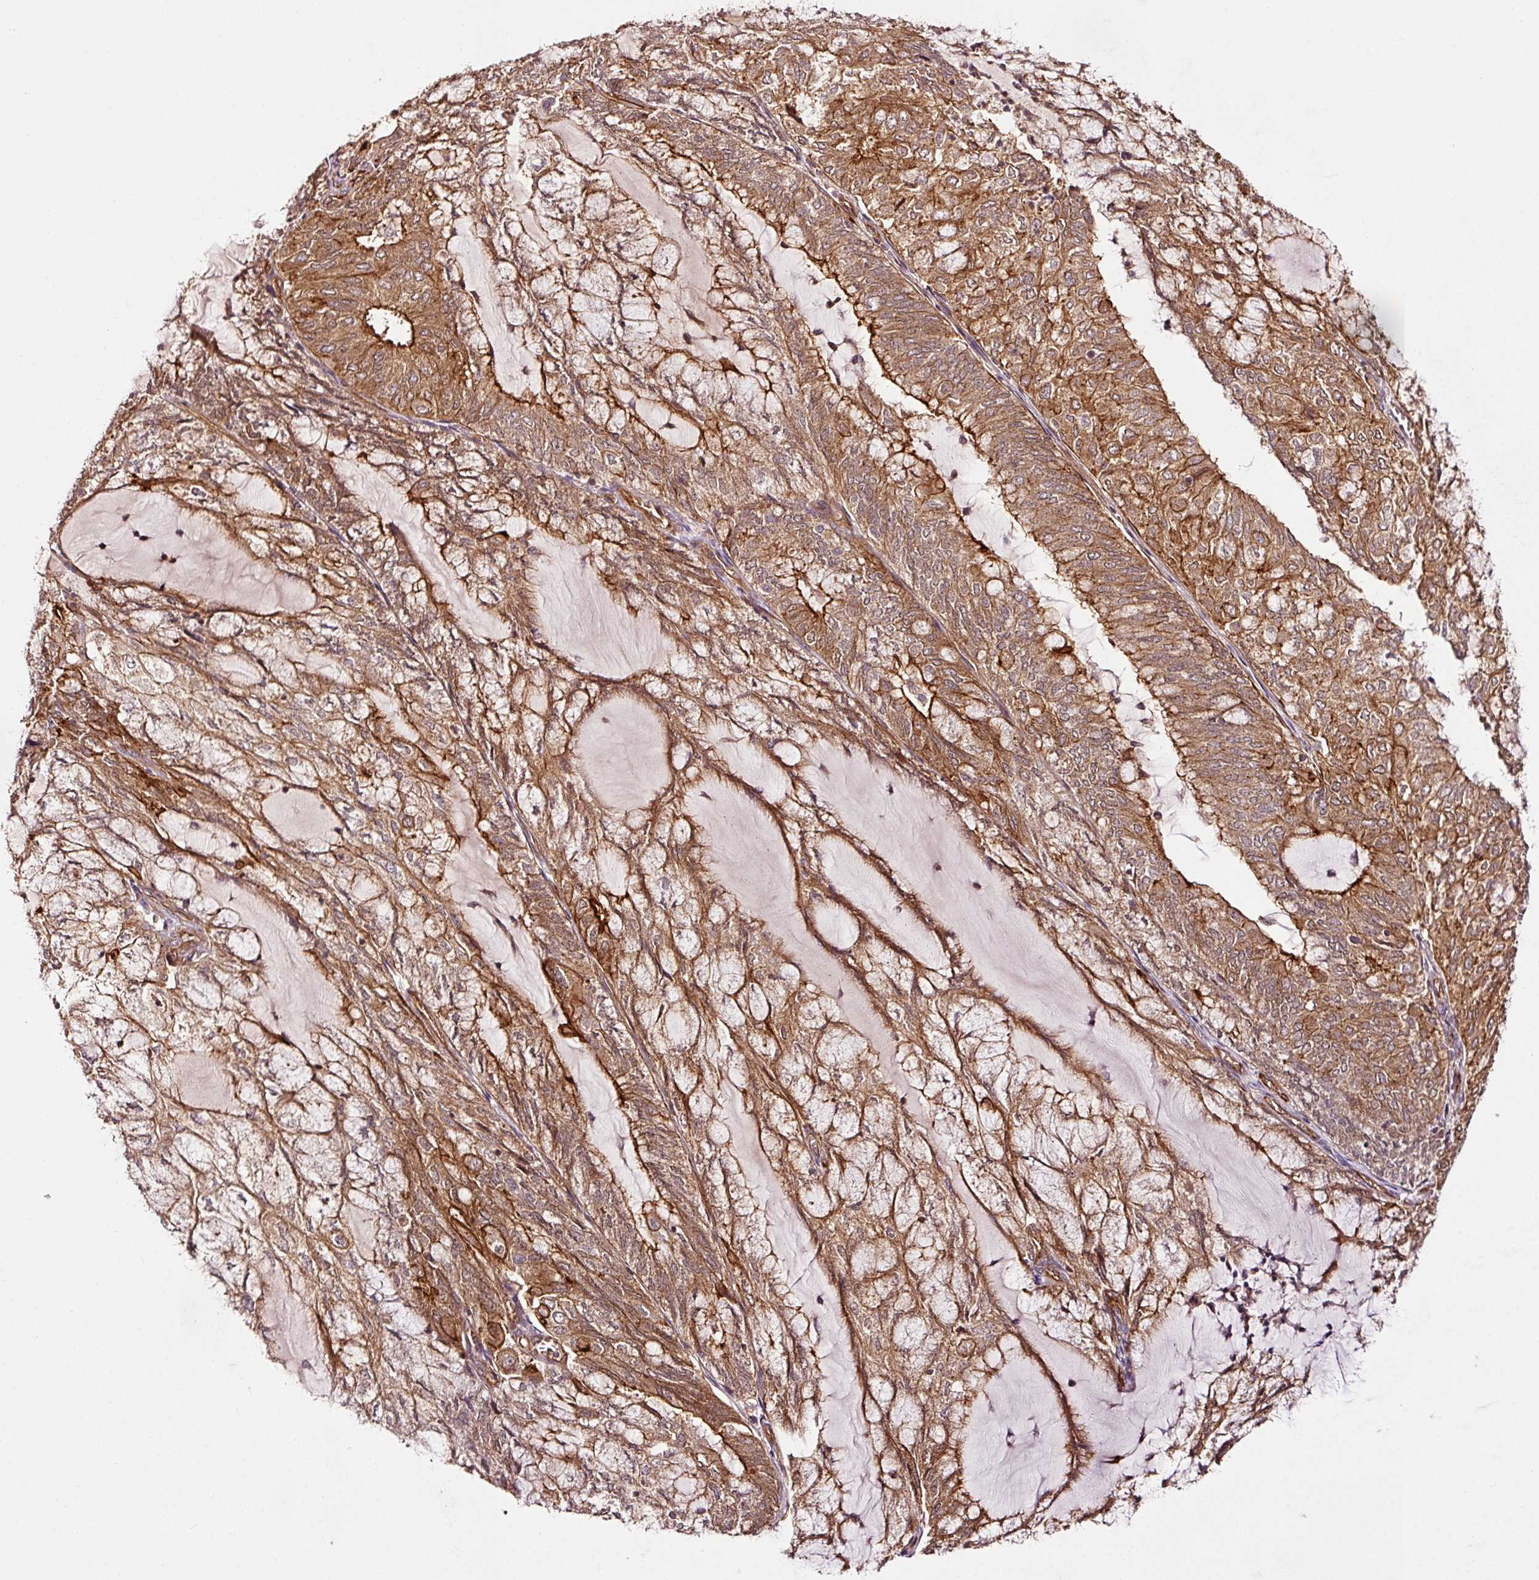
{"staining": {"intensity": "strong", "quantity": ">75%", "location": "cytoplasmic/membranous"}, "tissue": "endometrial cancer", "cell_type": "Tumor cells", "image_type": "cancer", "snomed": [{"axis": "morphology", "description": "Adenocarcinoma, NOS"}, {"axis": "topography", "description": "Endometrium"}], "caption": "Approximately >75% of tumor cells in endometrial adenocarcinoma show strong cytoplasmic/membranous protein positivity as visualized by brown immunohistochemical staining.", "gene": "METAP1", "patient": {"sex": "female", "age": 81}}